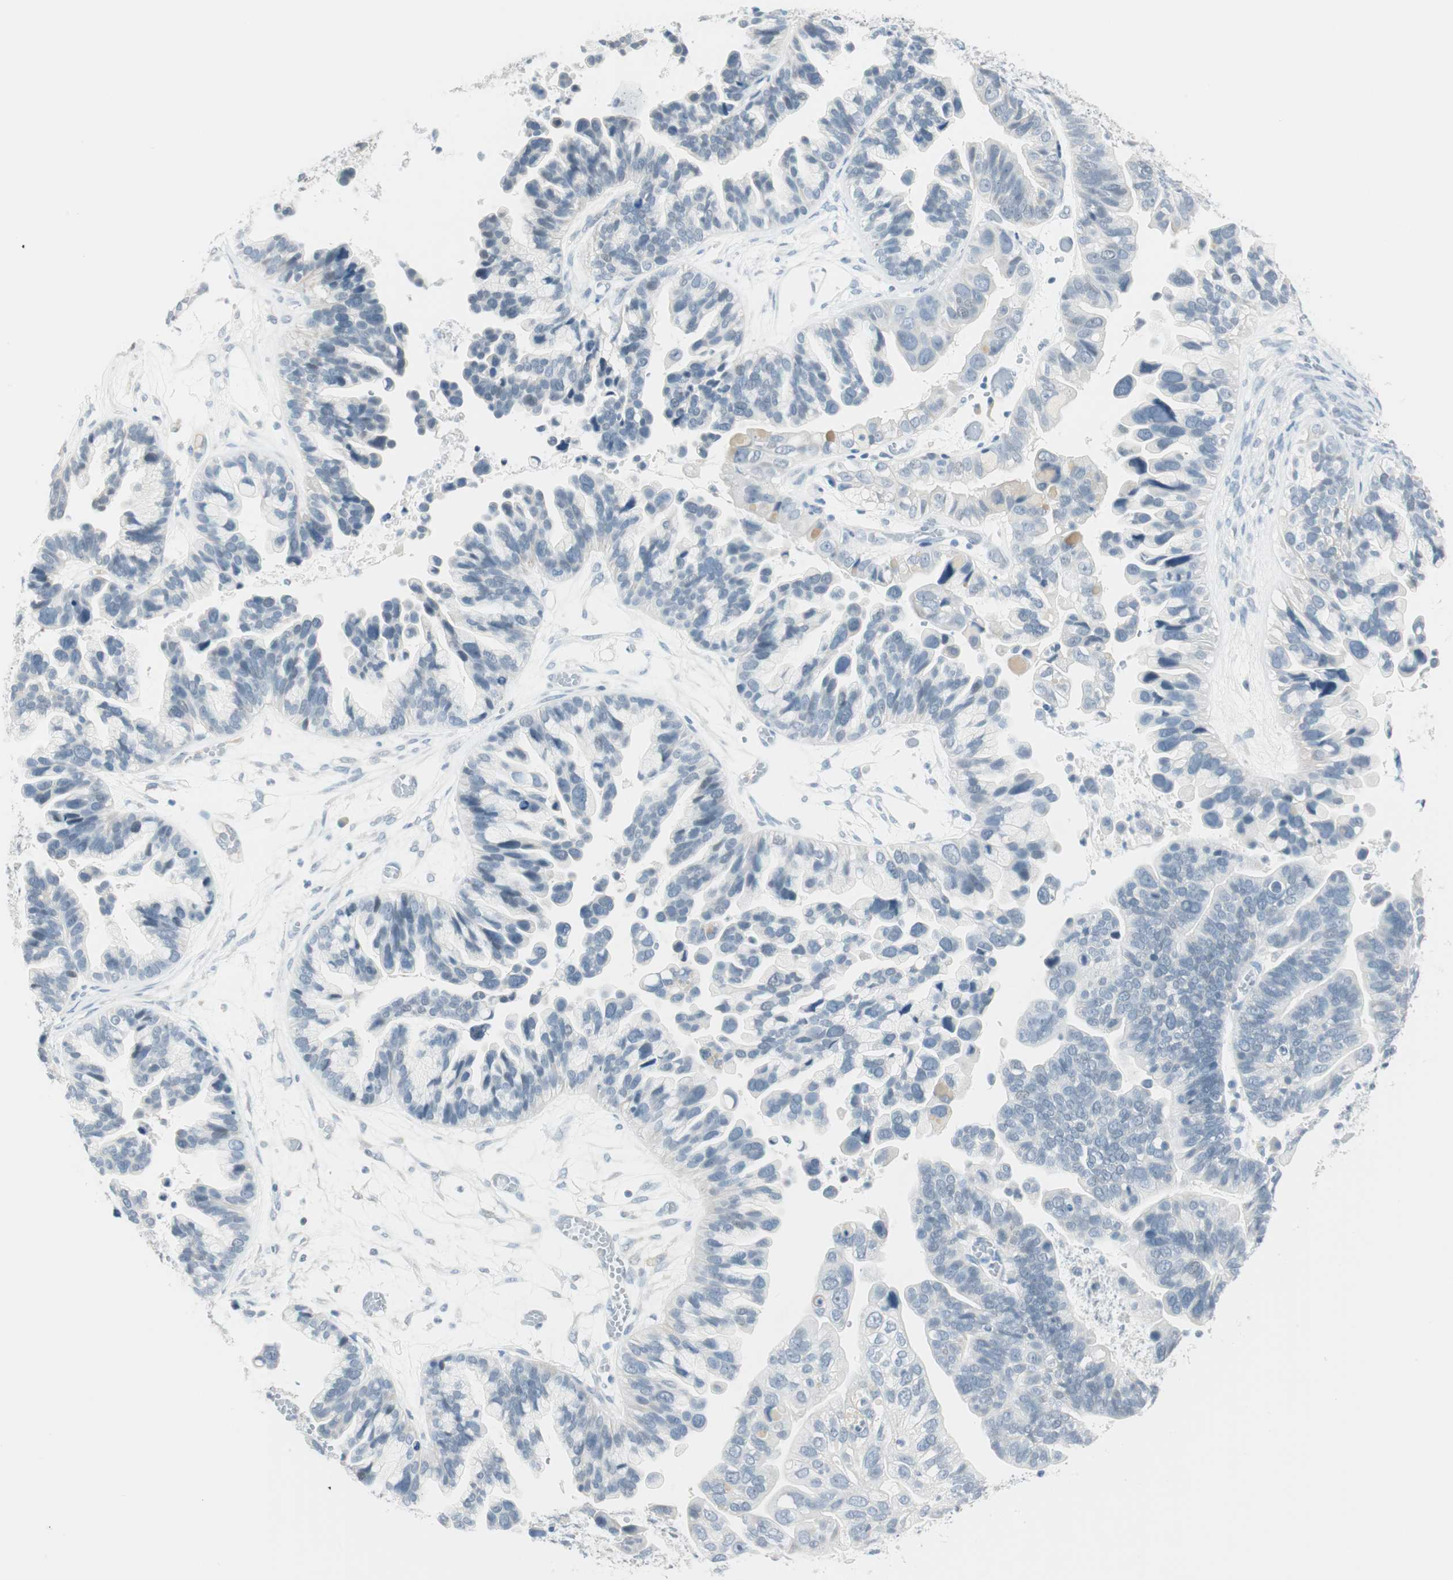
{"staining": {"intensity": "negative", "quantity": "none", "location": "none"}, "tissue": "ovarian cancer", "cell_type": "Tumor cells", "image_type": "cancer", "snomed": [{"axis": "morphology", "description": "Cystadenocarcinoma, serous, NOS"}, {"axis": "topography", "description": "Ovary"}], "caption": "DAB (3,3'-diaminobenzidine) immunohistochemical staining of human ovarian cancer (serous cystadenocarcinoma) reveals no significant positivity in tumor cells.", "gene": "MLLT10", "patient": {"sex": "female", "age": 56}}